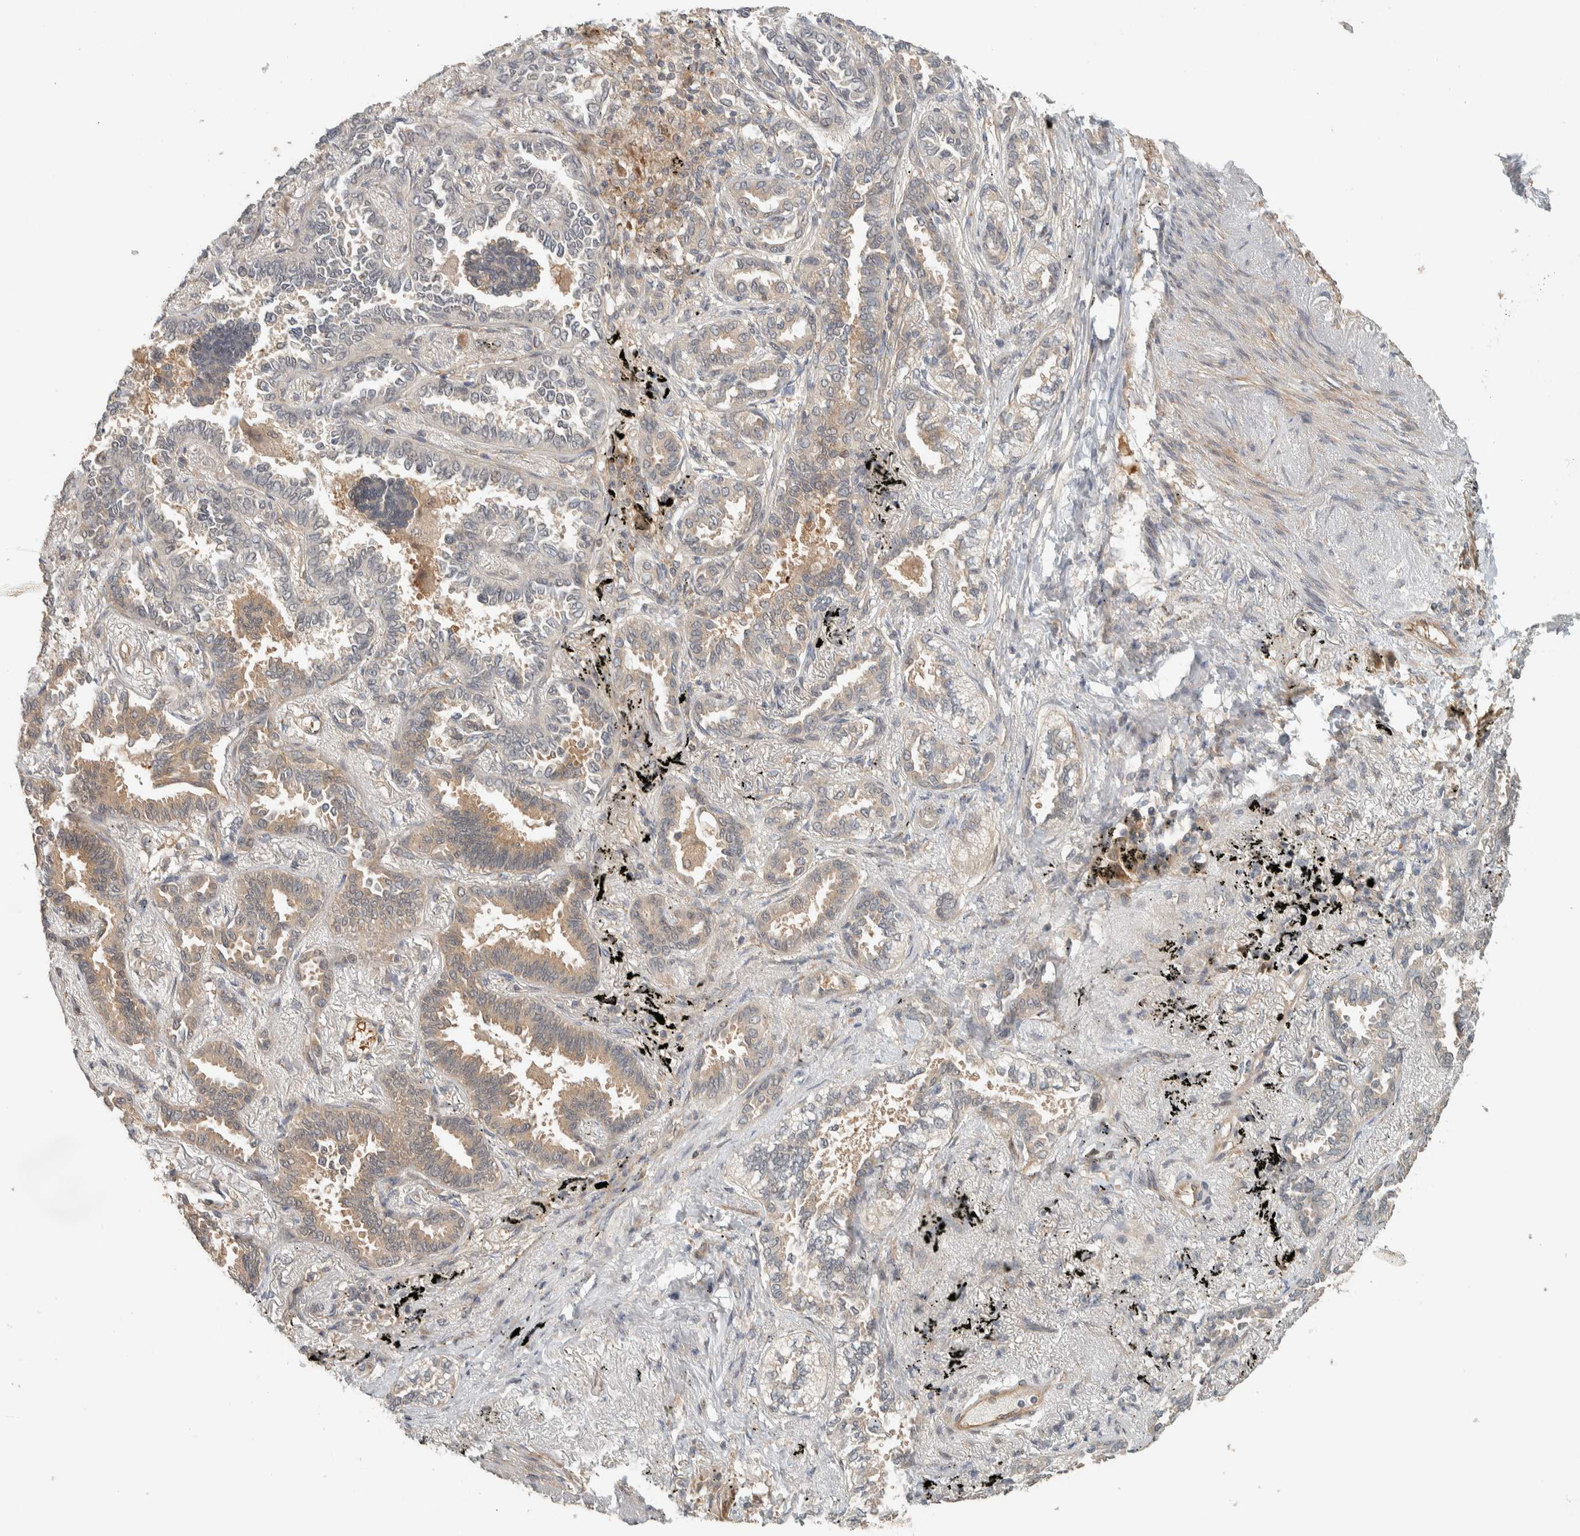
{"staining": {"intensity": "weak", "quantity": "25%-75%", "location": "cytoplasmic/membranous"}, "tissue": "lung cancer", "cell_type": "Tumor cells", "image_type": "cancer", "snomed": [{"axis": "morphology", "description": "Adenocarcinoma, NOS"}, {"axis": "topography", "description": "Lung"}], "caption": "The micrograph shows staining of adenocarcinoma (lung), revealing weak cytoplasmic/membranous protein staining (brown color) within tumor cells.", "gene": "ADSS2", "patient": {"sex": "male", "age": 59}}